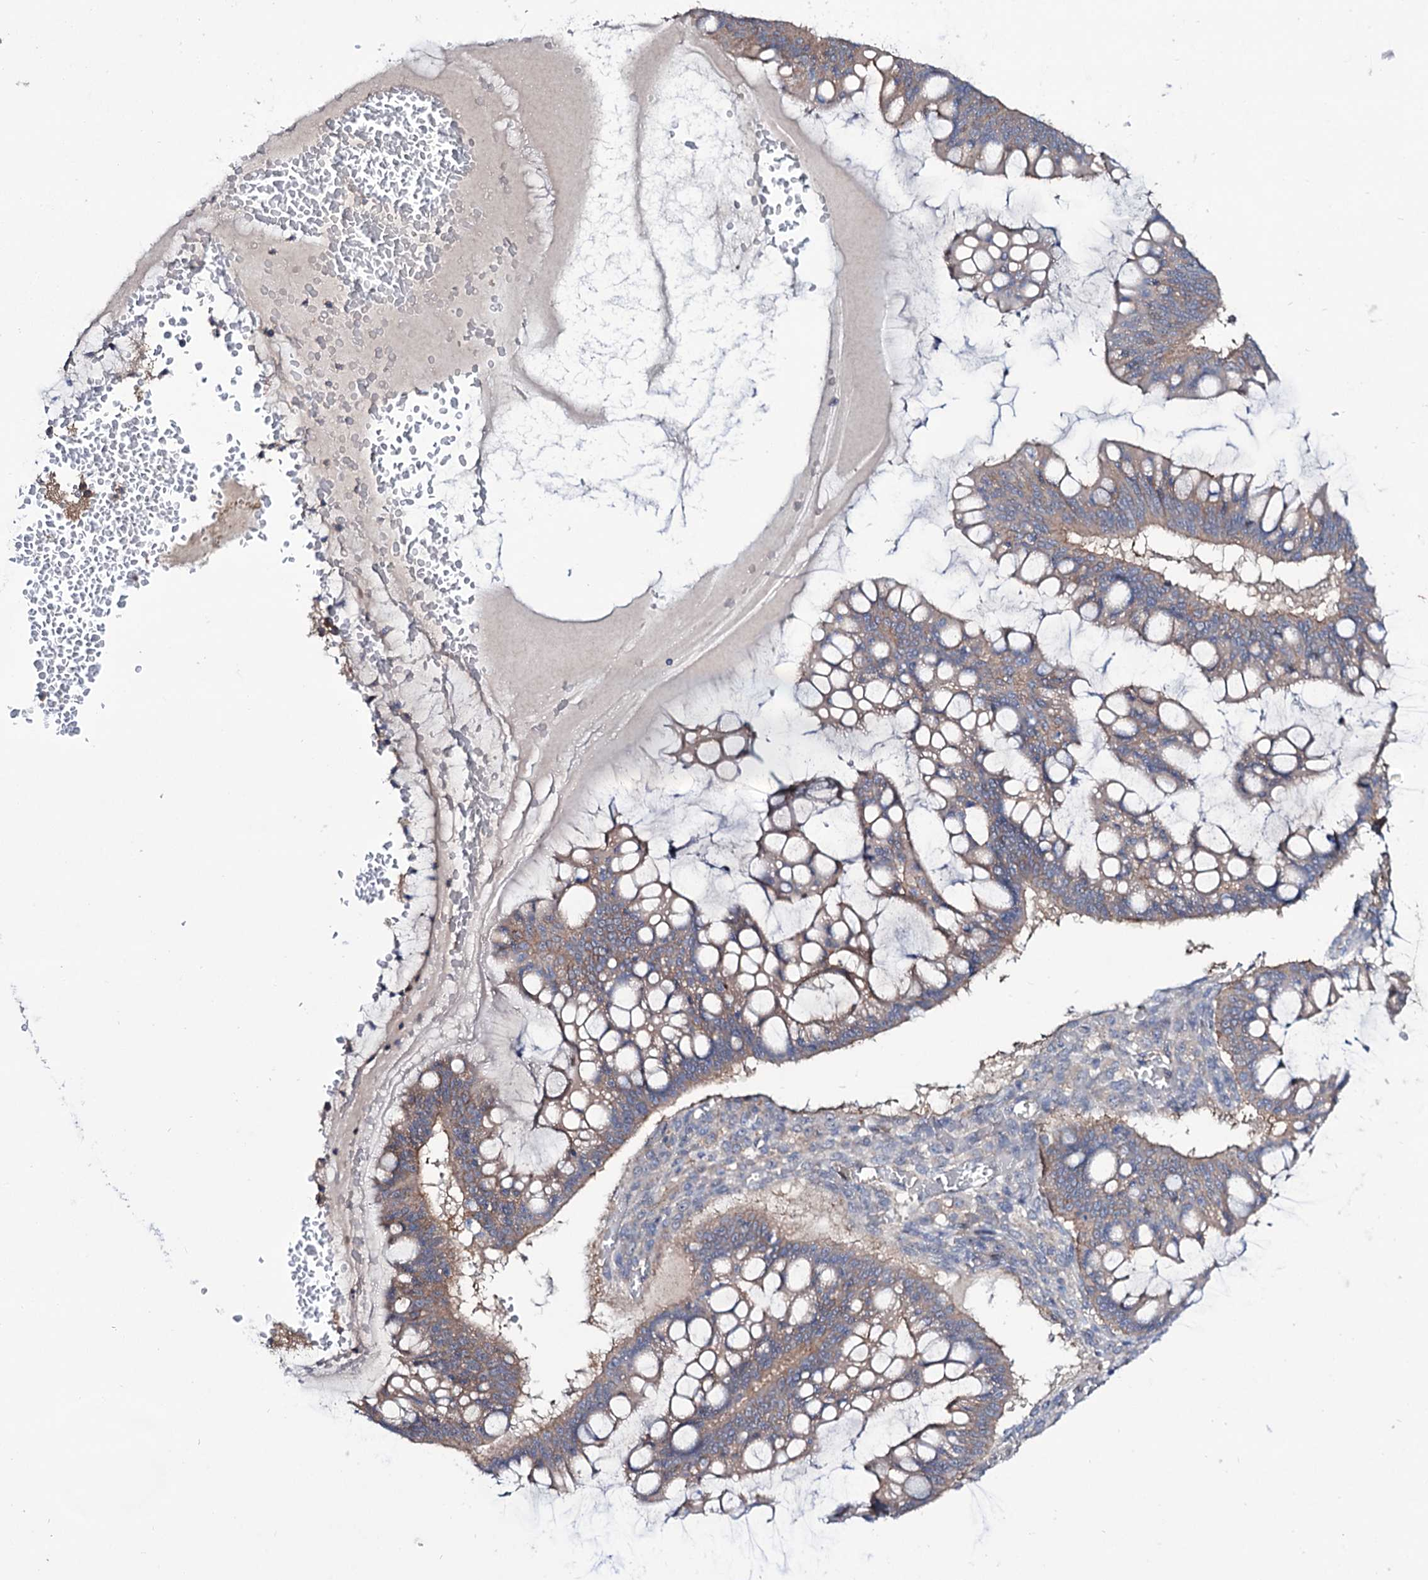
{"staining": {"intensity": "moderate", "quantity": ">75%", "location": "cytoplasmic/membranous"}, "tissue": "ovarian cancer", "cell_type": "Tumor cells", "image_type": "cancer", "snomed": [{"axis": "morphology", "description": "Cystadenocarcinoma, mucinous, NOS"}, {"axis": "topography", "description": "Ovary"}], "caption": "Moderate cytoplasmic/membranous positivity for a protein is appreciated in about >75% of tumor cells of ovarian mucinous cystadenocarcinoma using immunohistochemistry.", "gene": "SEC24A", "patient": {"sex": "female", "age": 73}}